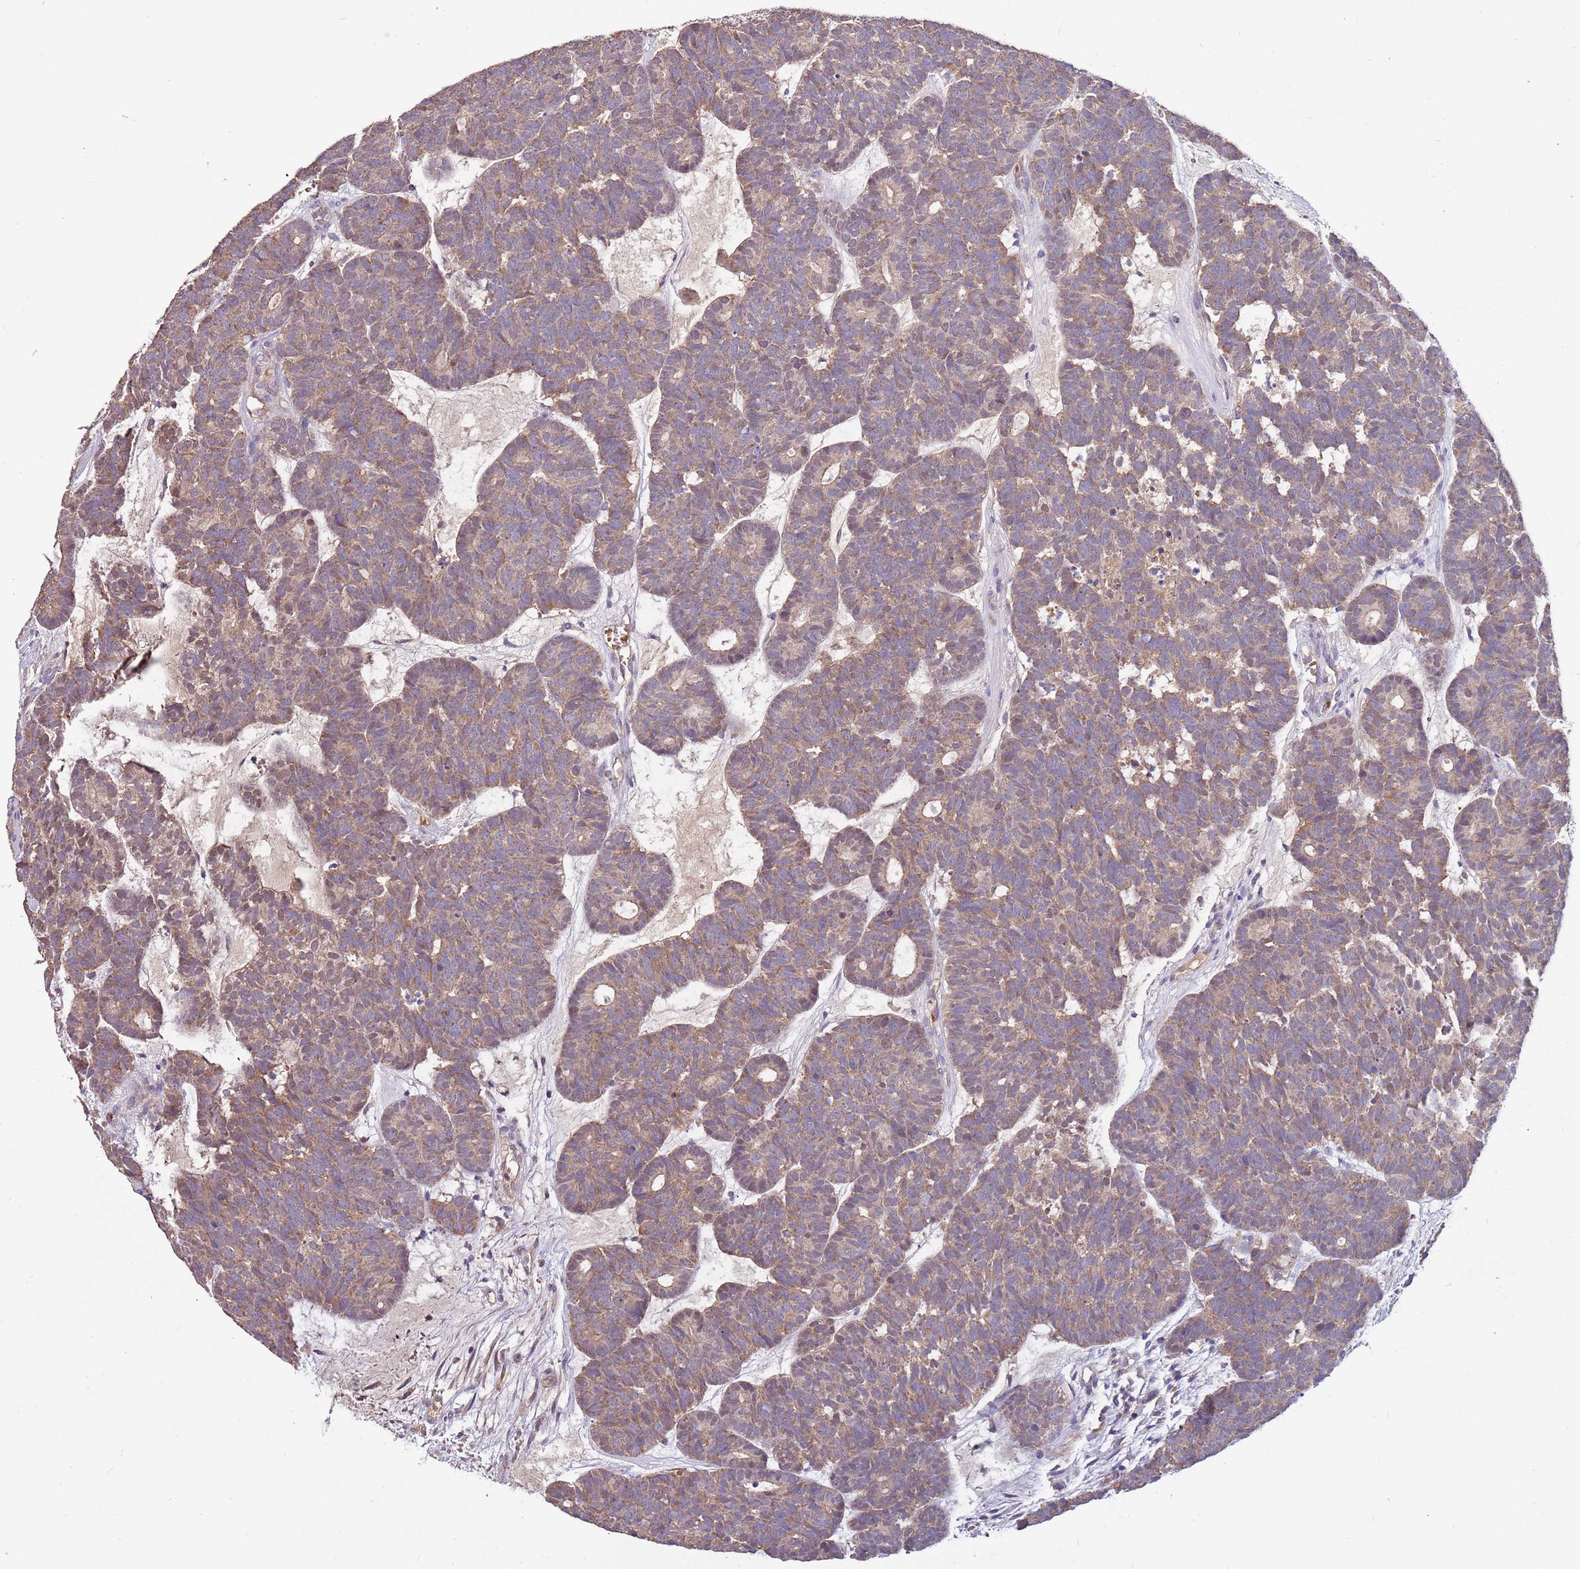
{"staining": {"intensity": "weak", "quantity": ">75%", "location": "cytoplasmic/membranous"}, "tissue": "head and neck cancer", "cell_type": "Tumor cells", "image_type": "cancer", "snomed": [{"axis": "morphology", "description": "Adenocarcinoma, NOS"}, {"axis": "topography", "description": "Head-Neck"}], "caption": "Tumor cells demonstrate low levels of weak cytoplasmic/membranous expression in approximately >75% of cells in head and neck cancer (adenocarcinoma).", "gene": "TRMO", "patient": {"sex": "female", "age": 81}}